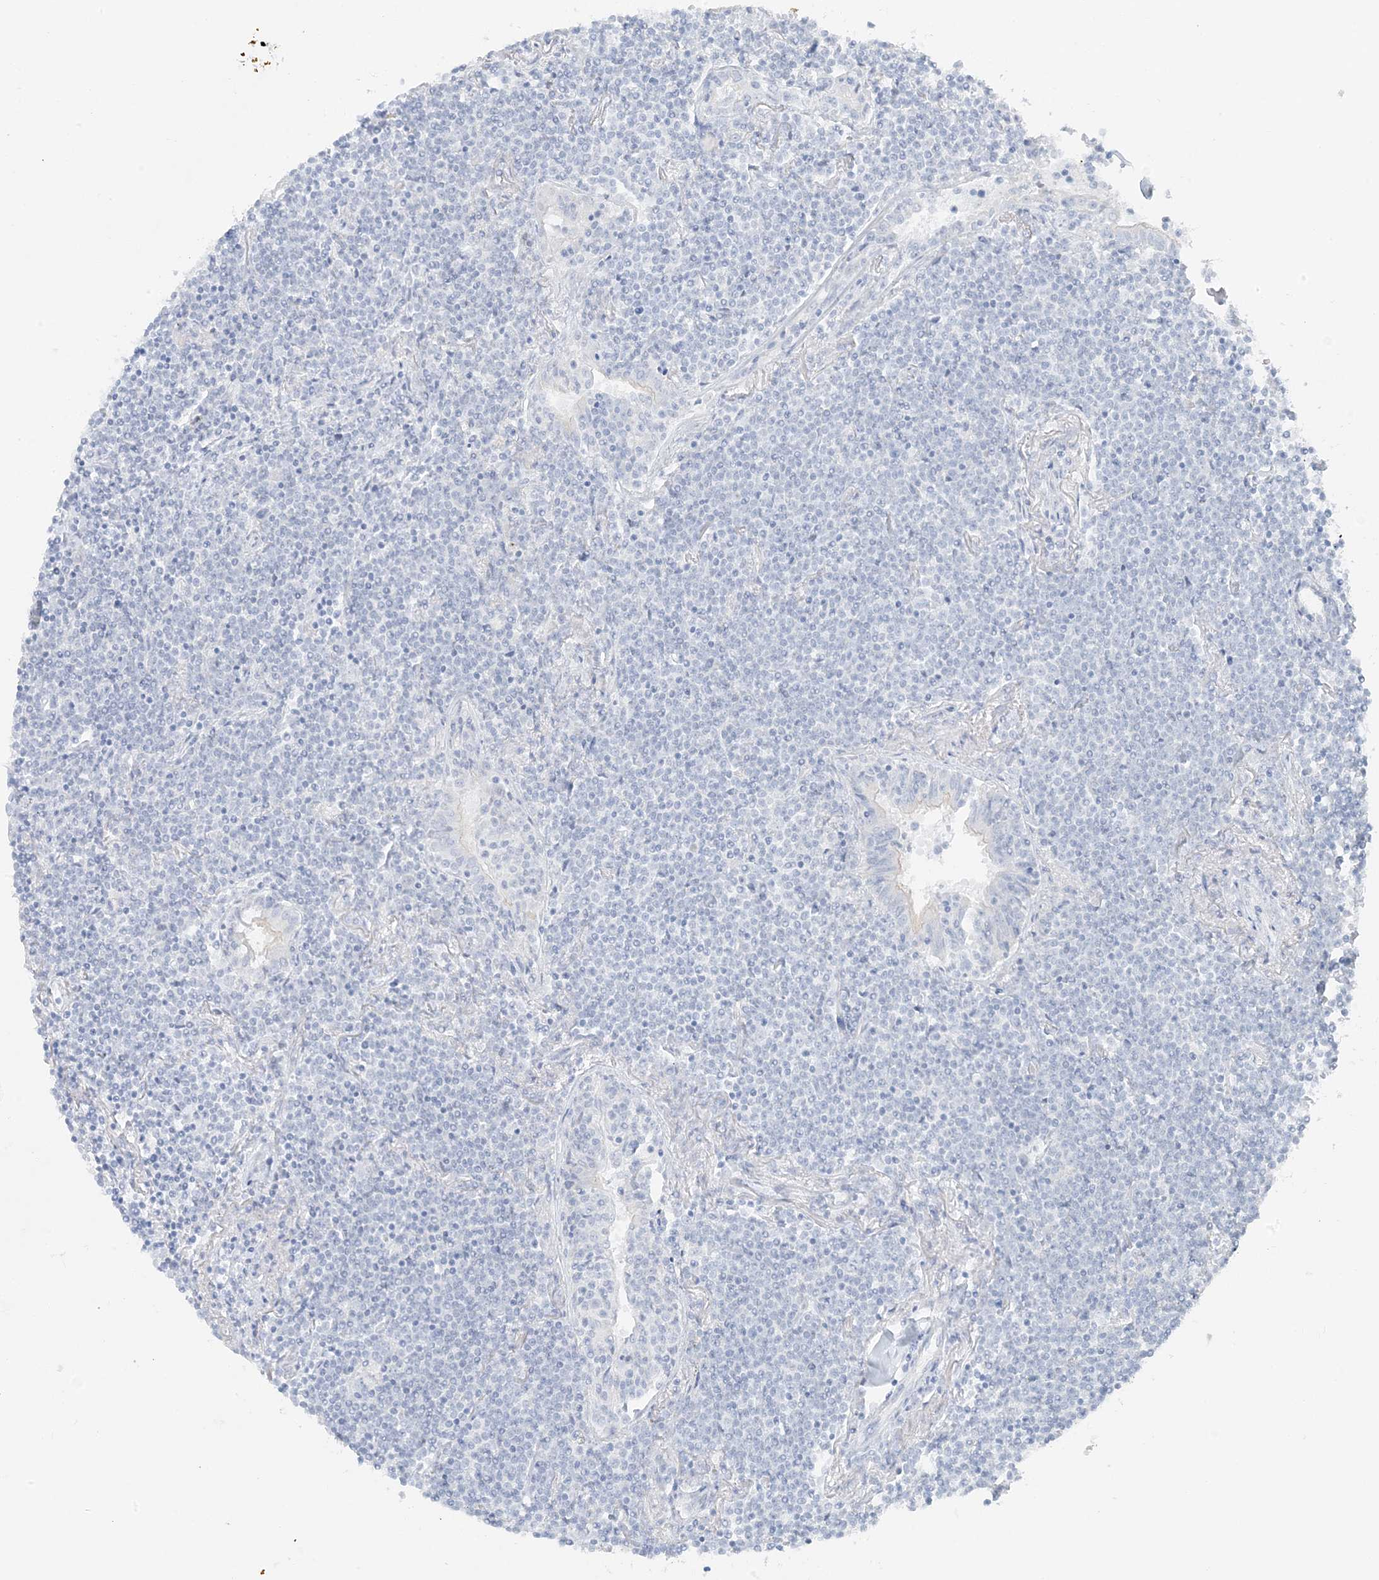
{"staining": {"intensity": "negative", "quantity": "none", "location": "none"}, "tissue": "lymphoma", "cell_type": "Tumor cells", "image_type": "cancer", "snomed": [{"axis": "morphology", "description": "Malignant lymphoma, non-Hodgkin's type, Low grade"}, {"axis": "topography", "description": "Lung"}], "caption": "Histopathology image shows no protein staining in tumor cells of lymphoma tissue.", "gene": "ZFP64", "patient": {"sex": "female", "age": 71}}